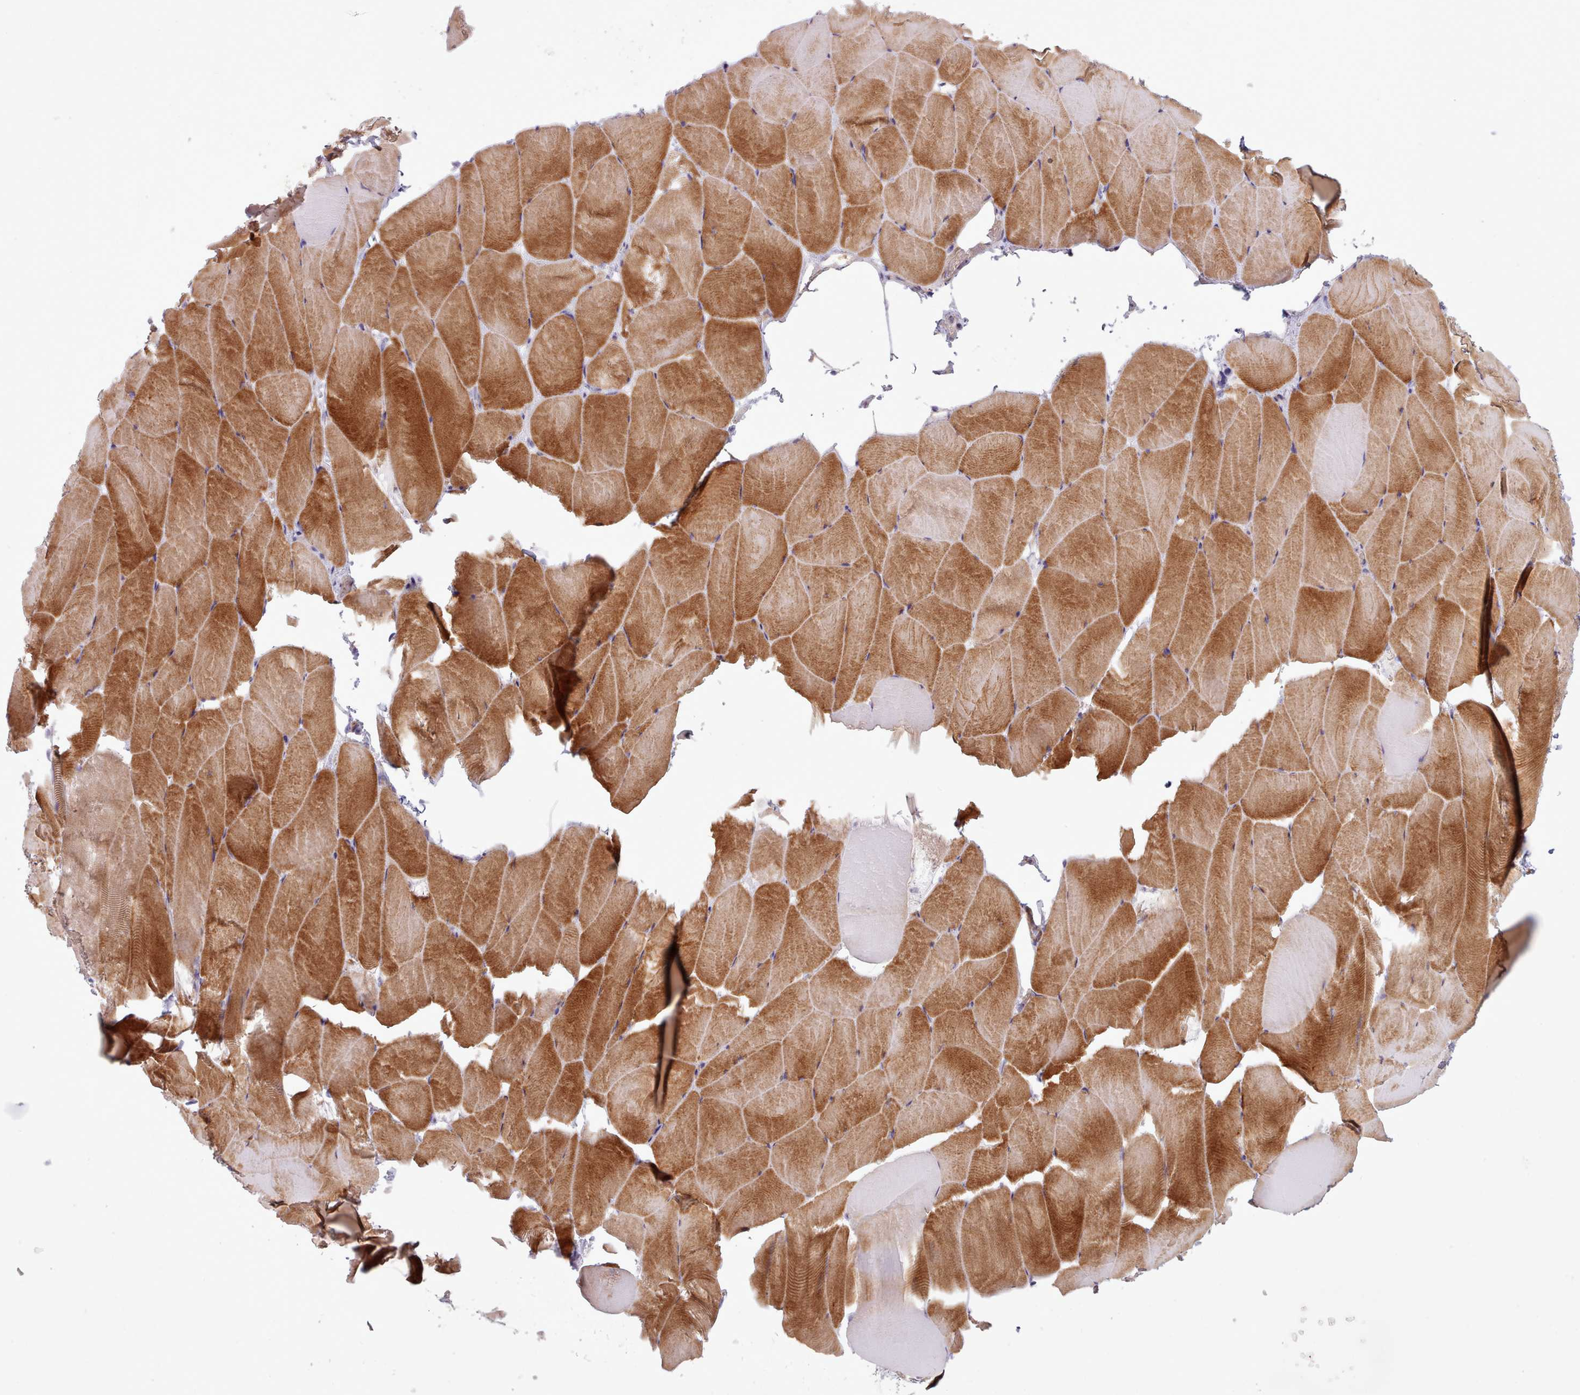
{"staining": {"intensity": "moderate", "quantity": ">75%", "location": "cytoplasmic/membranous"}, "tissue": "skeletal muscle", "cell_type": "Myocytes", "image_type": "normal", "snomed": [{"axis": "morphology", "description": "Normal tissue, NOS"}, {"axis": "topography", "description": "Skeletal muscle"}], "caption": "Approximately >75% of myocytes in benign human skeletal muscle demonstrate moderate cytoplasmic/membranous protein positivity as visualized by brown immunohistochemical staining.", "gene": "AVL9", "patient": {"sex": "female", "age": 64}}